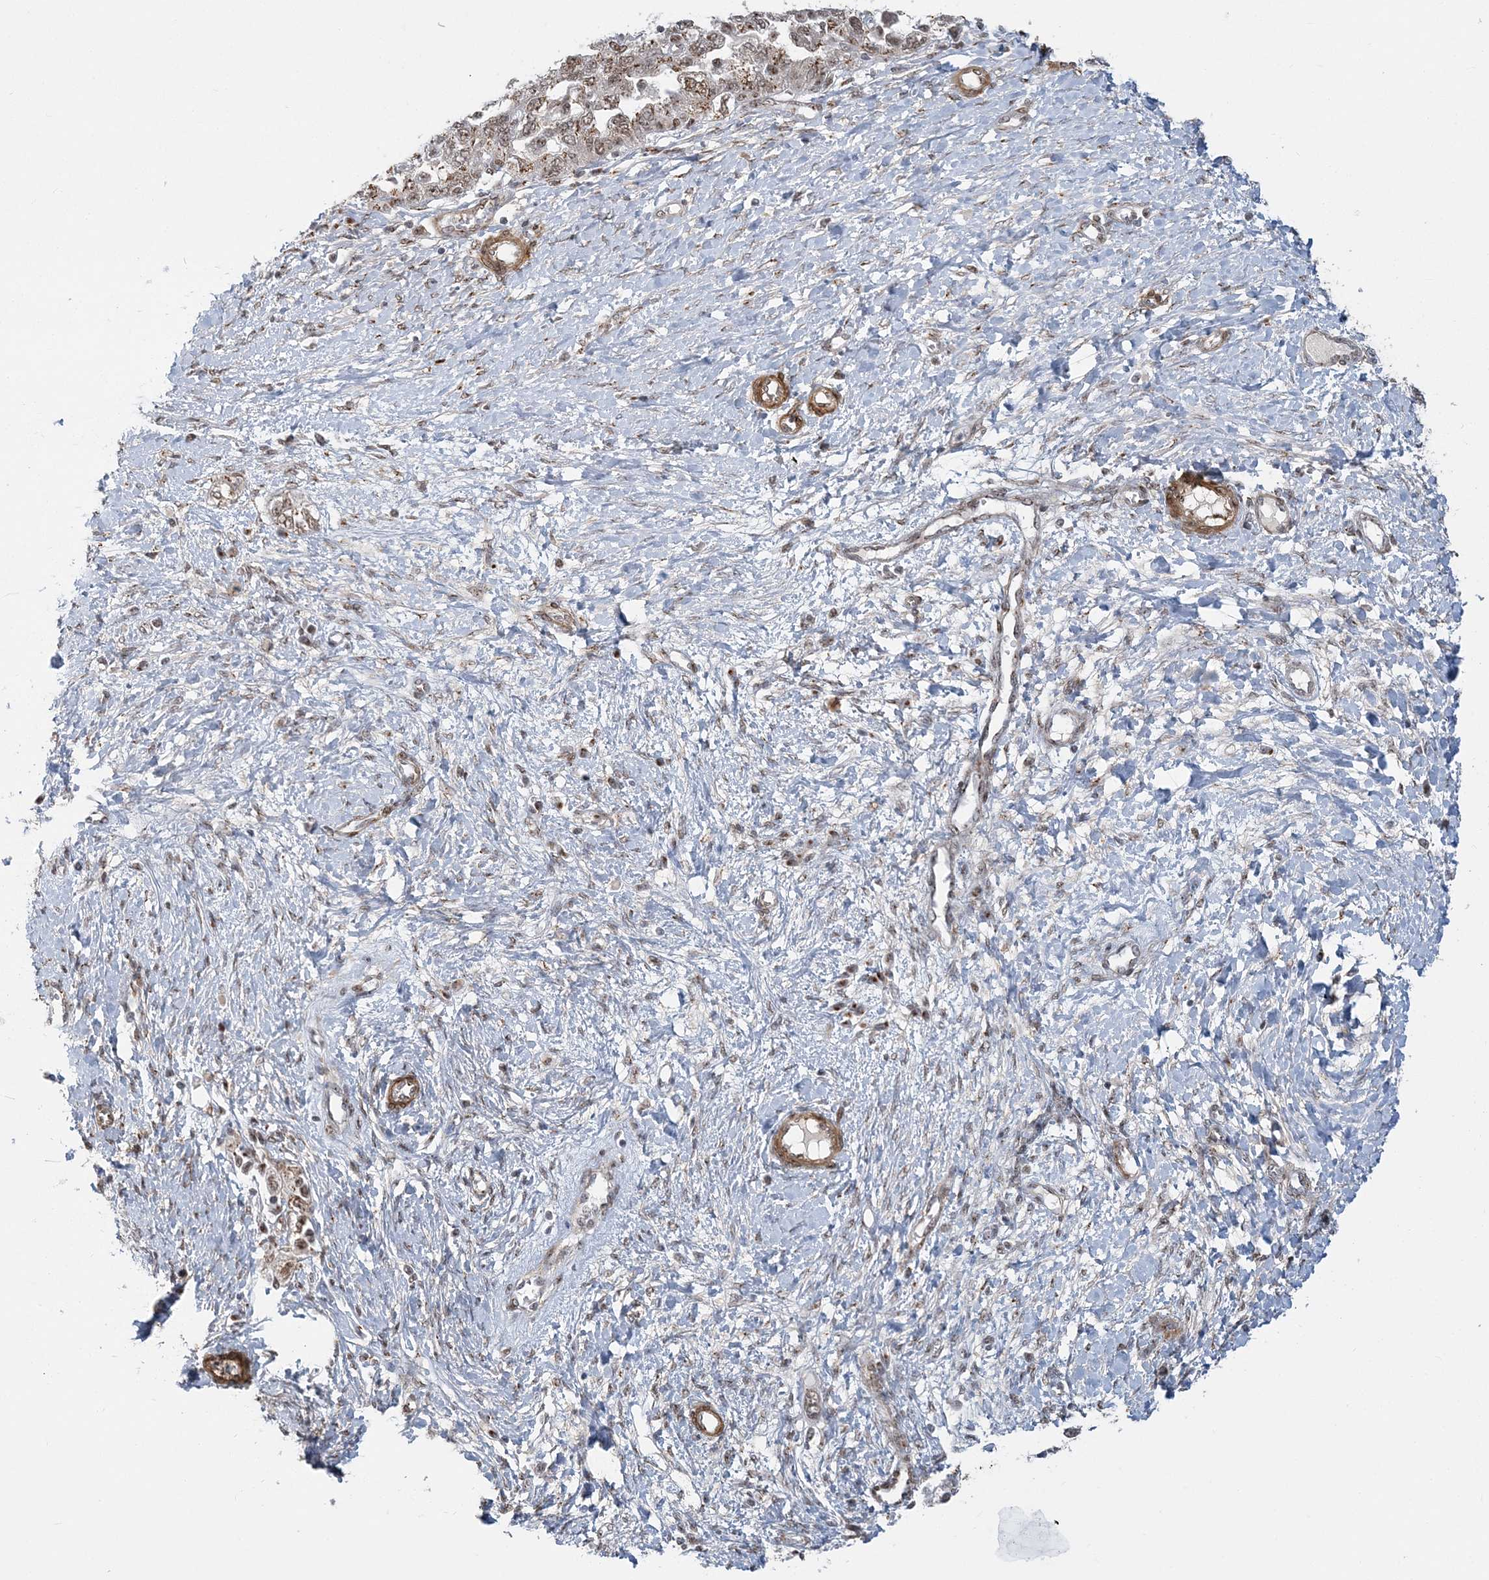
{"staining": {"intensity": "moderate", "quantity": ">75%", "location": "cytoplasmic/membranous,nuclear"}, "tissue": "ovarian cancer", "cell_type": "Tumor cells", "image_type": "cancer", "snomed": [{"axis": "morphology", "description": "Carcinoma, NOS"}, {"axis": "morphology", "description": "Cystadenocarcinoma, serous, NOS"}, {"axis": "topography", "description": "Ovary"}], "caption": "The photomicrograph displays a brown stain indicating the presence of a protein in the cytoplasmic/membranous and nuclear of tumor cells in carcinoma (ovarian). (brown staining indicates protein expression, while blue staining denotes nuclei).", "gene": "PLRG1", "patient": {"sex": "female", "age": 69}}